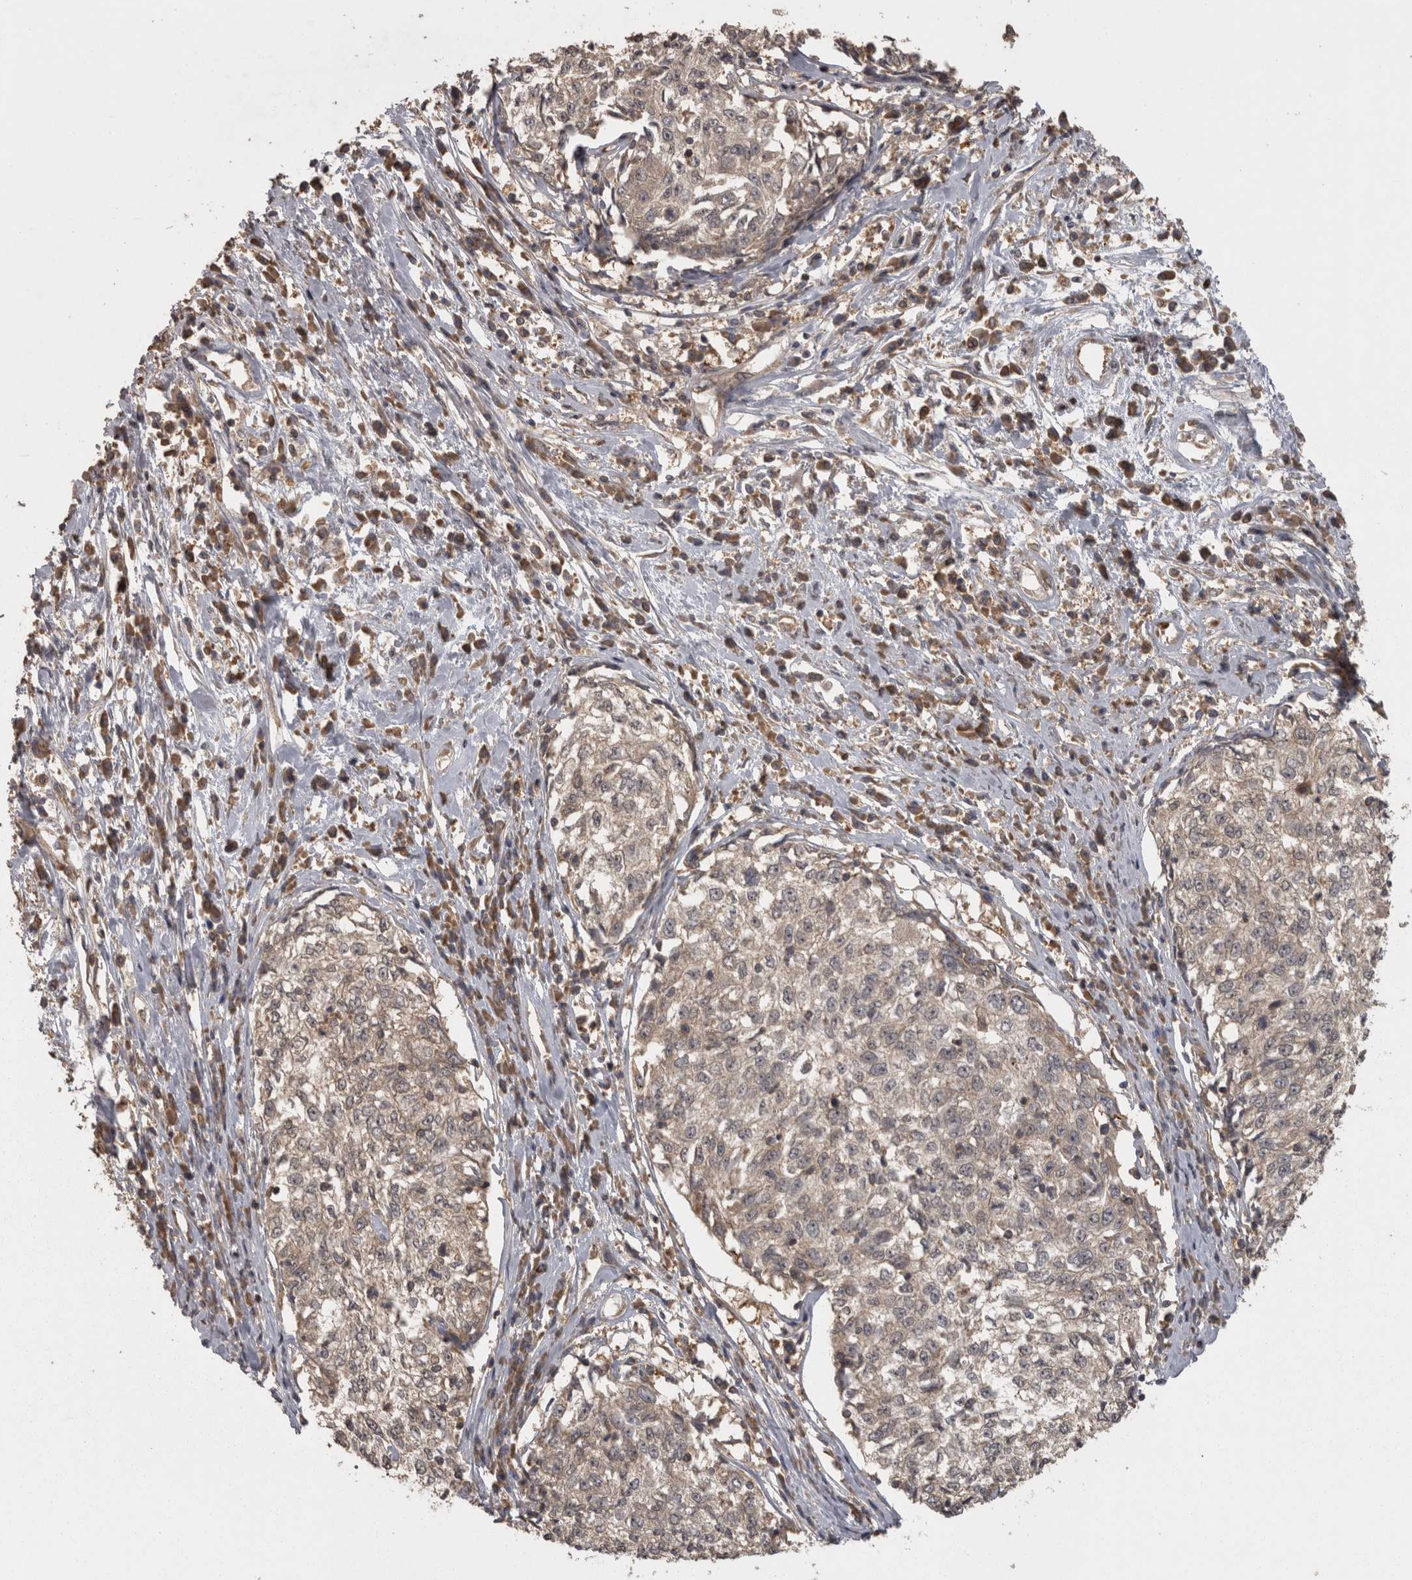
{"staining": {"intensity": "weak", "quantity": ">75%", "location": "cytoplasmic/membranous"}, "tissue": "cervical cancer", "cell_type": "Tumor cells", "image_type": "cancer", "snomed": [{"axis": "morphology", "description": "Squamous cell carcinoma, NOS"}, {"axis": "topography", "description": "Cervix"}], "caption": "Protein staining exhibits weak cytoplasmic/membranous expression in about >75% of tumor cells in cervical squamous cell carcinoma.", "gene": "MICU3", "patient": {"sex": "female", "age": 57}}